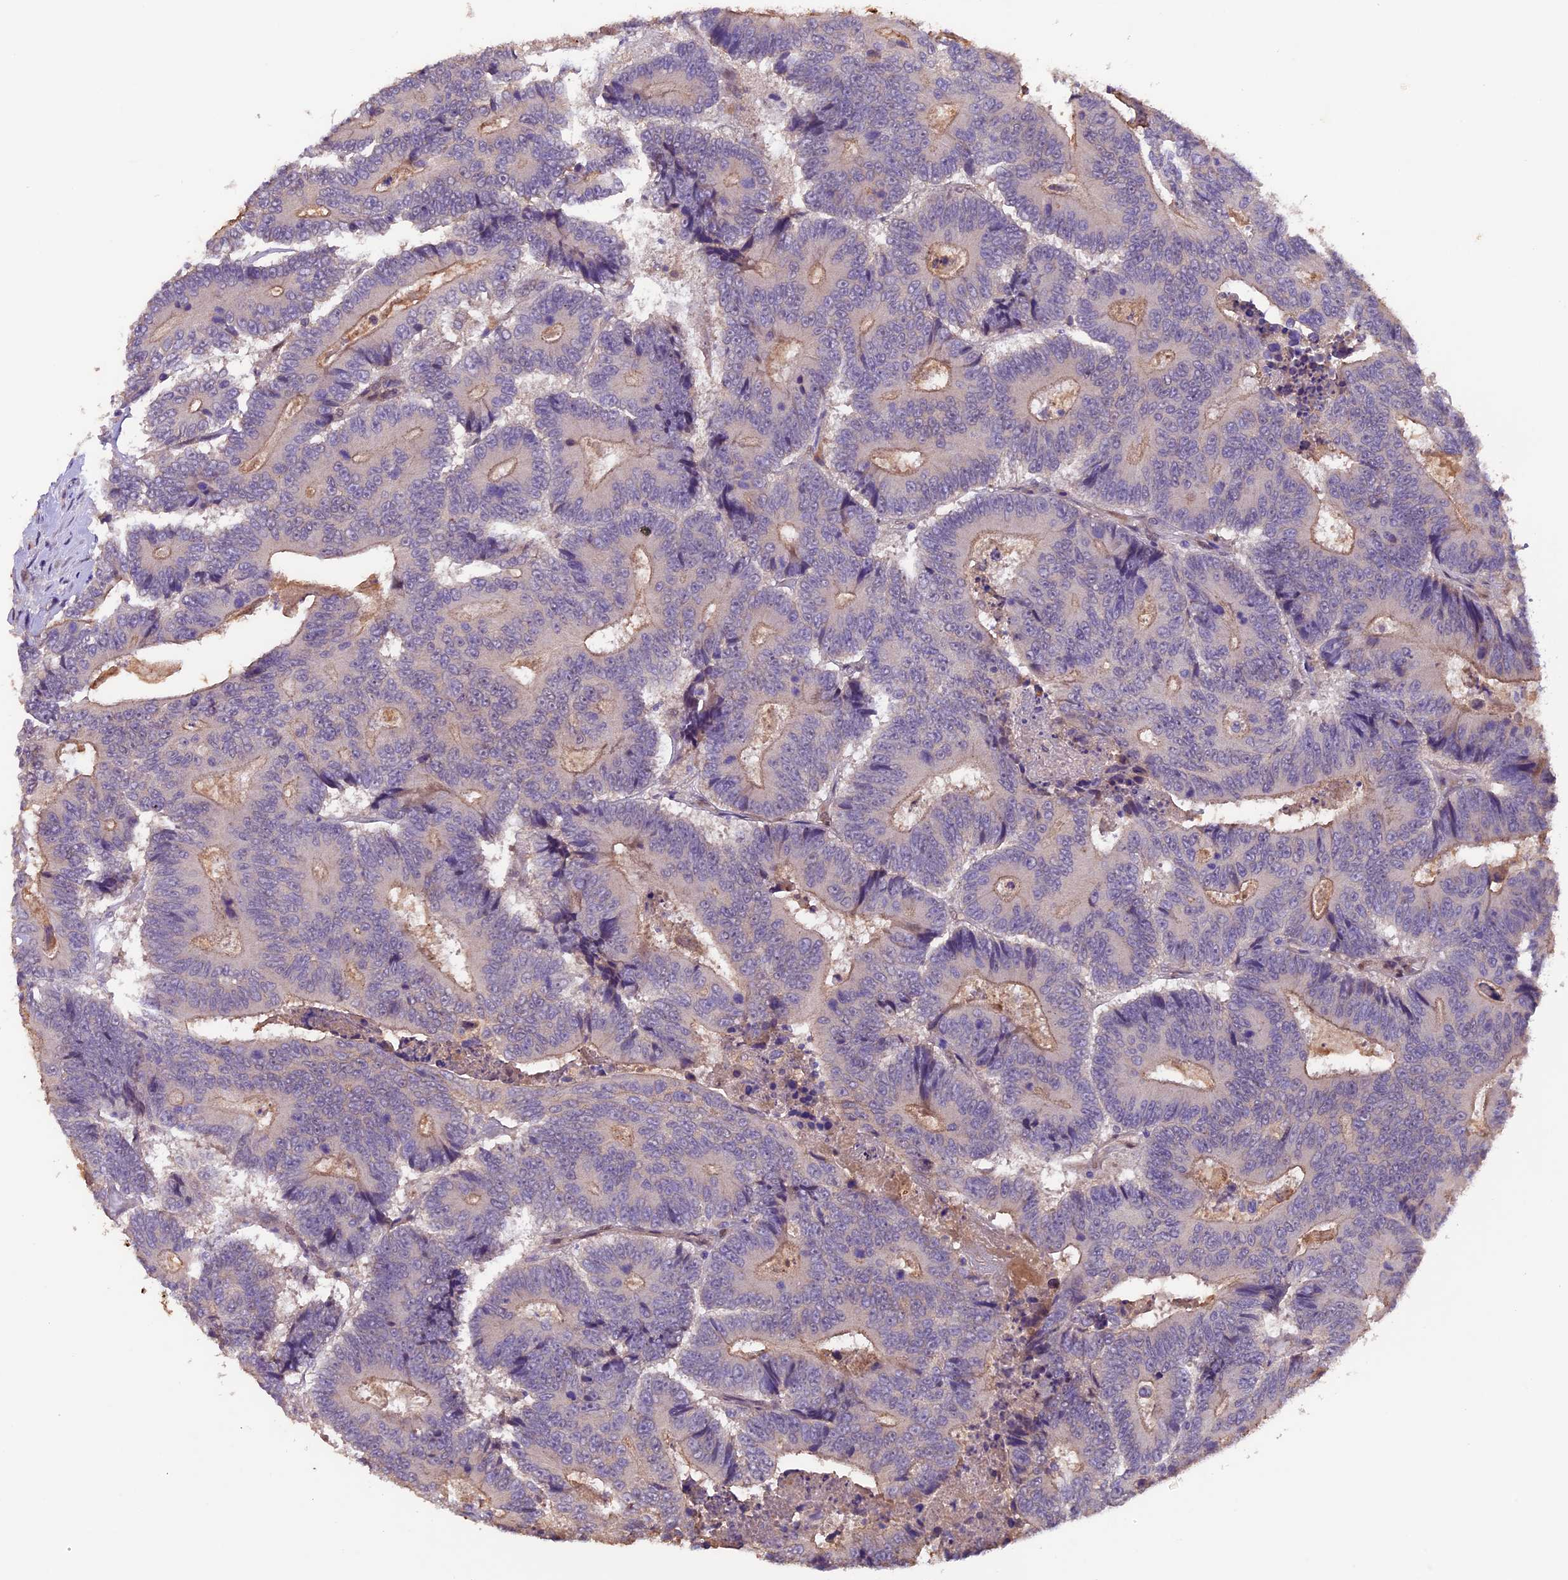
{"staining": {"intensity": "weak", "quantity": "<25%", "location": "cytoplasmic/membranous"}, "tissue": "colorectal cancer", "cell_type": "Tumor cells", "image_type": "cancer", "snomed": [{"axis": "morphology", "description": "Adenocarcinoma, NOS"}, {"axis": "topography", "description": "Colon"}], "caption": "Tumor cells are negative for brown protein staining in colorectal cancer (adenocarcinoma).", "gene": "NCK2", "patient": {"sex": "male", "age": 83}}